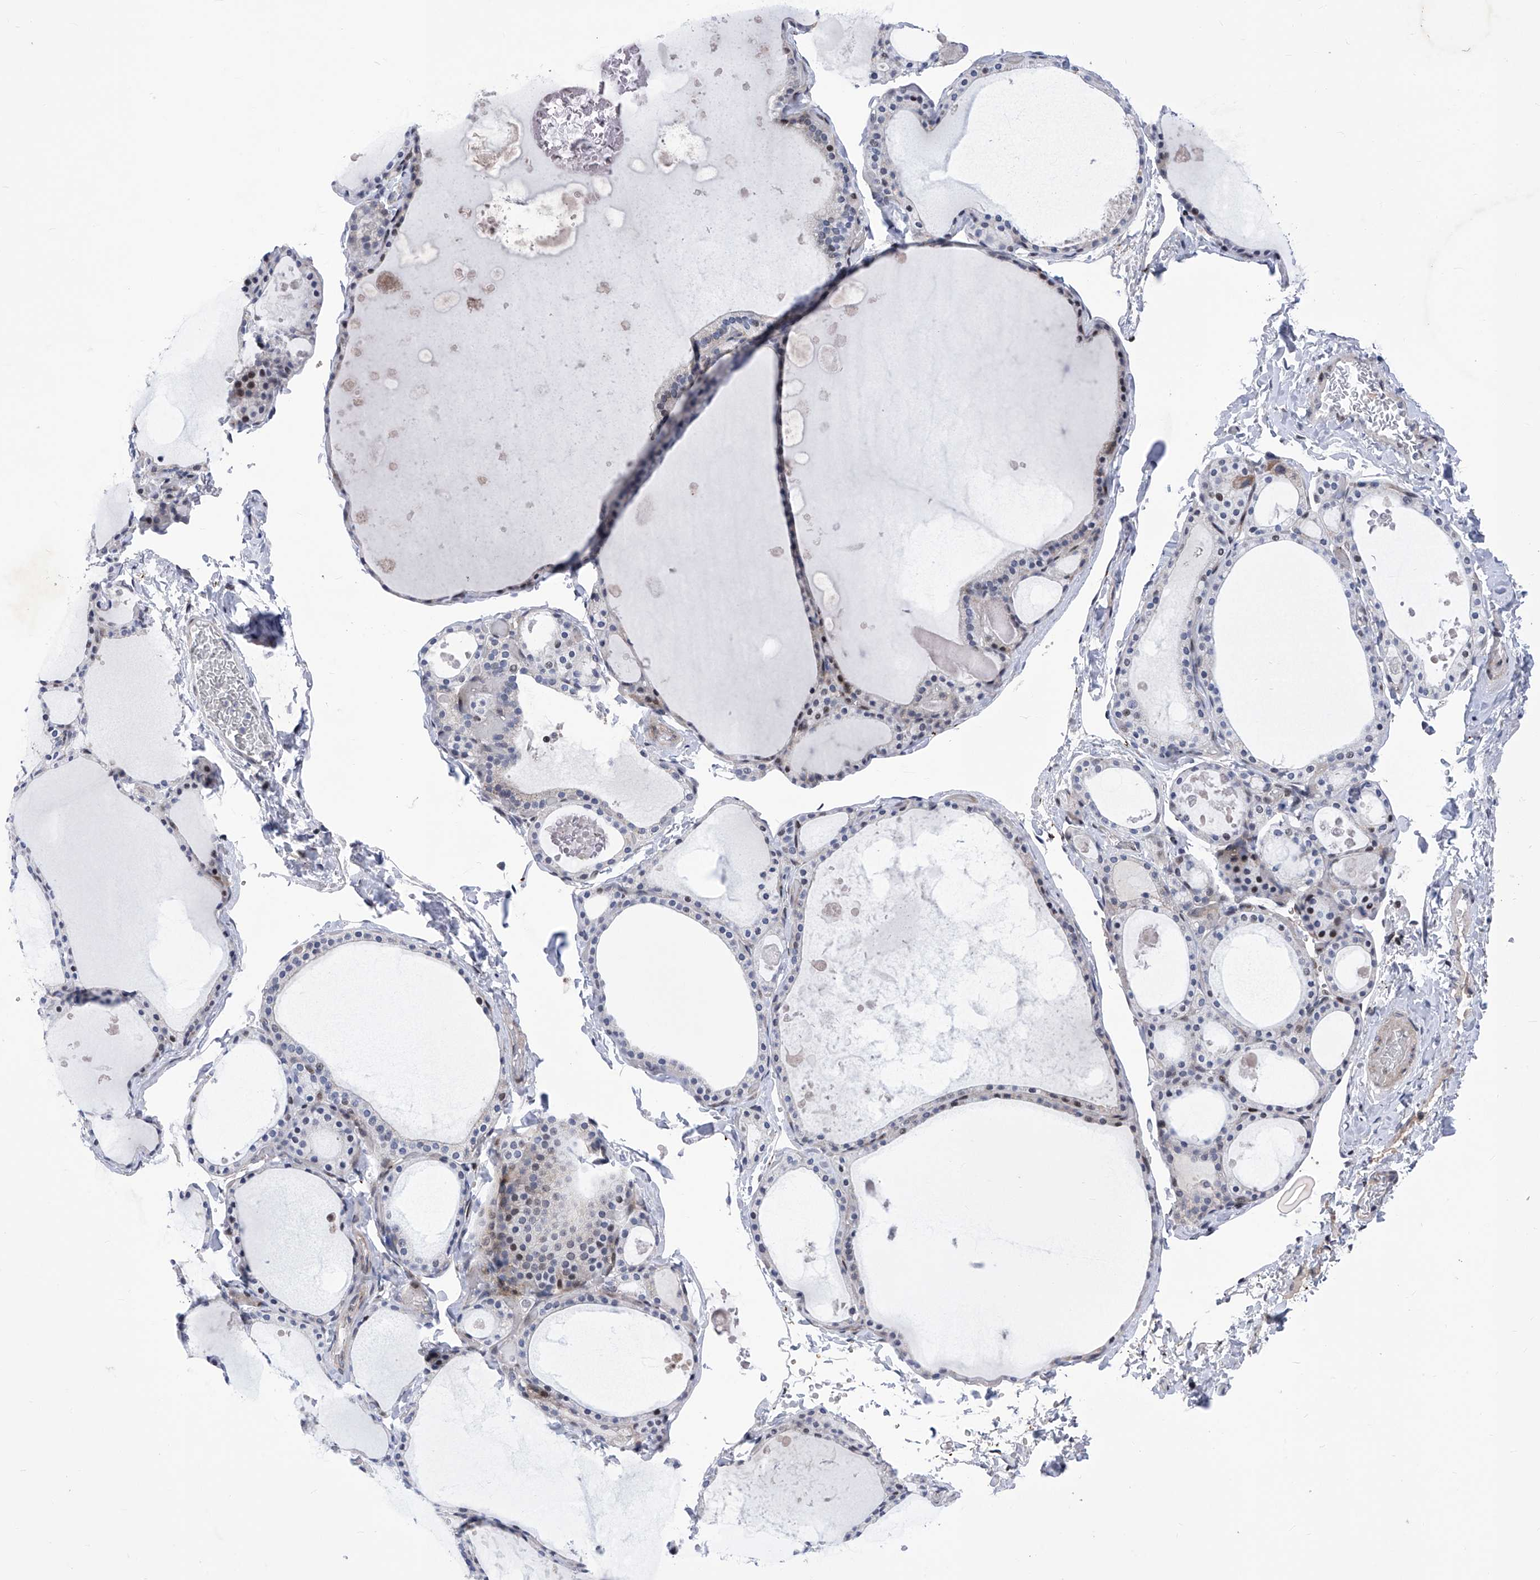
{"staining": {"intensity": "moderate", "quantity": "<25%", "location": "nuclear"}, "tissue": "thyroid gland", "cell_type": "Glandular cells", "image_type": "normal", "snomed": [{"axis": "morphology", "description": "Normal tissue, NOS"}, {"axis": "topography", "description": "Thyroid gland"}], "caption": "Protein staining shows moderate nuclear staining in approximately <25% of glandular cells in unremarkable thyroid gland. The protein is stained brown, and the nuclei are stained in blue (DAB (3,3'-diaminobenzidine) IHC with brightfield microscopy, high magnification).", "gene": "NUFIP1", "patient": {"sex": "male", "age": 56}}